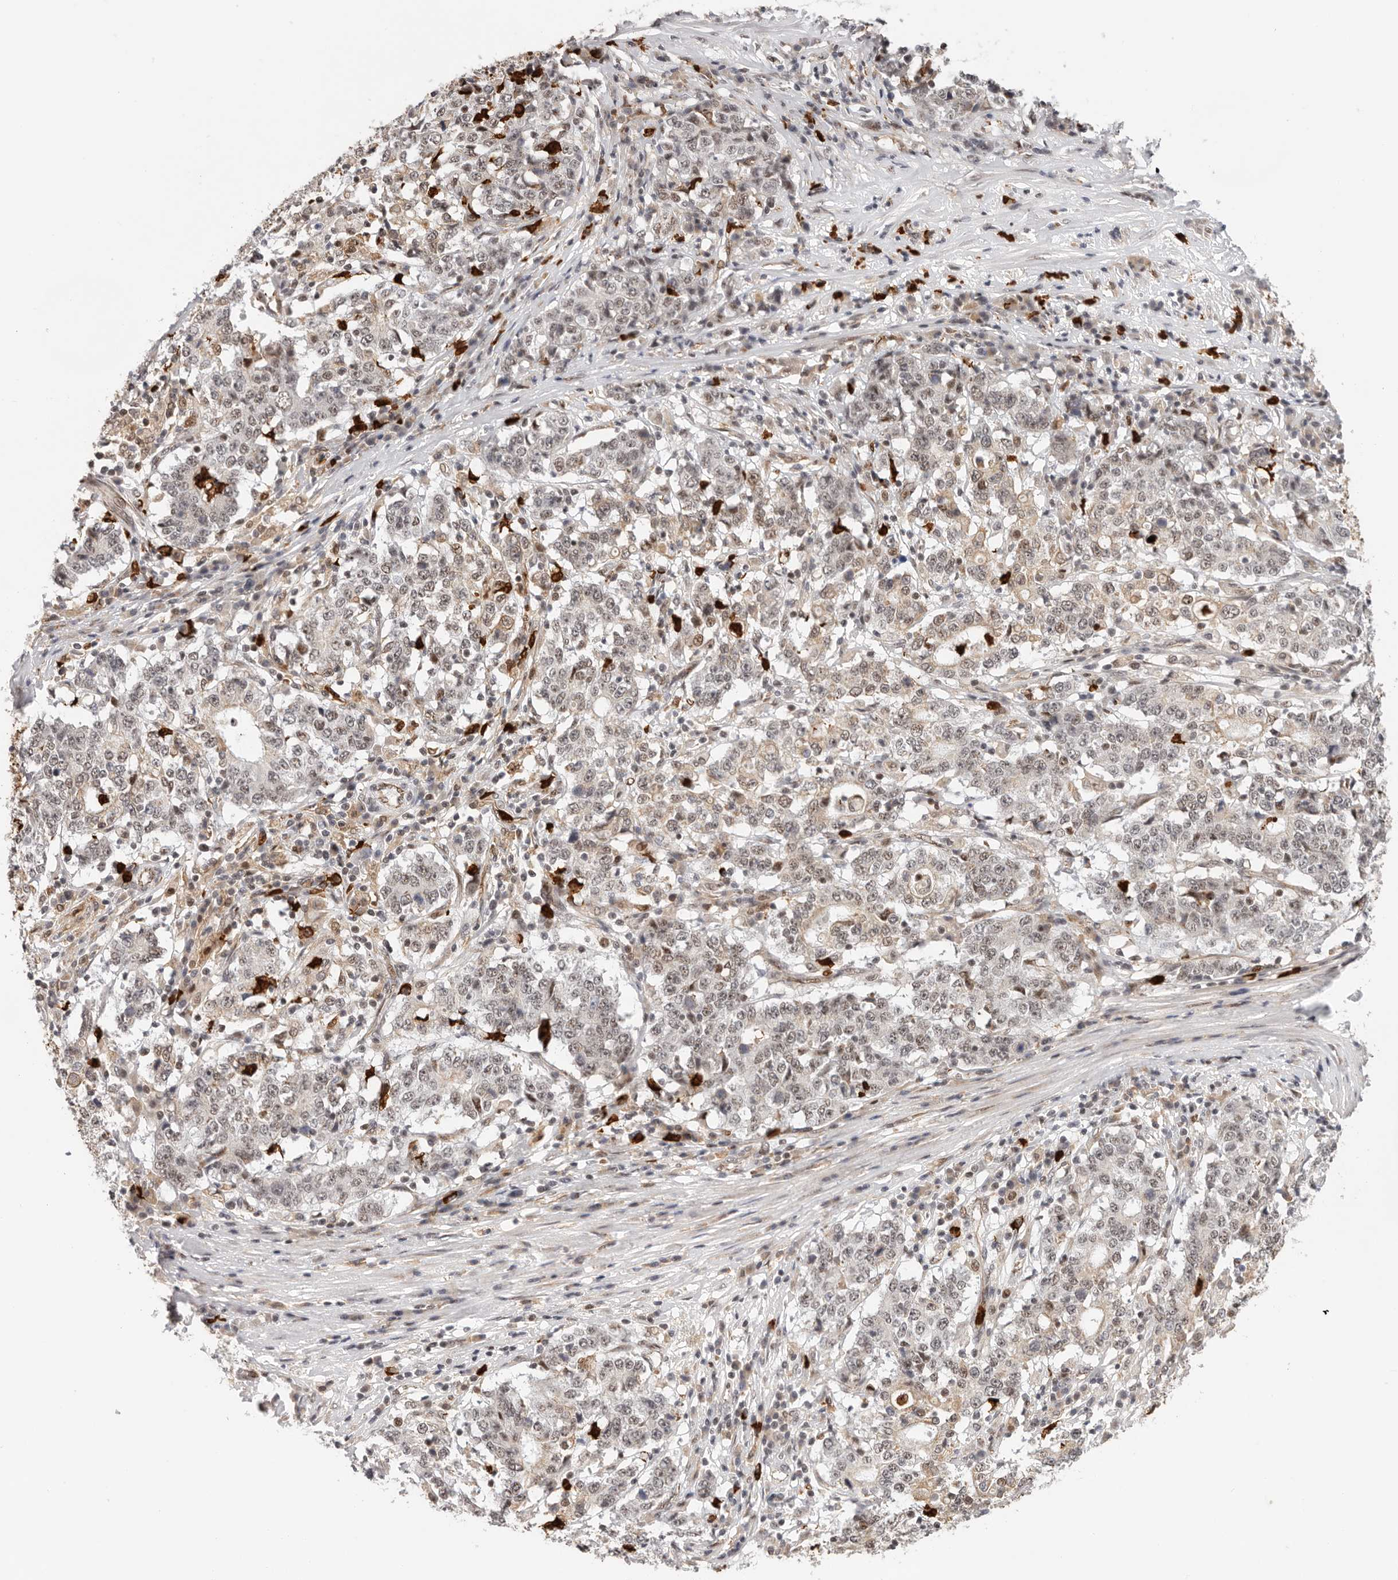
{"staining": {"intensity": "weak", "quantity": ">75%", "location": "nuclear"}, "tissue": "stomach cancer", "cell_type": "Tumor cells", "image_type": "cancer", "snomed": [{"axis": "morphology", "description": "Adenocarcinoma, NOS"}, {"axis": "topography", "description": "Stomach"}], "caption": "Adenocarcinoma (stomach) stained with a protein marker displays weak staining in tumor cells.", "gene": "AFDN", "patient": {"sex": "male", "age": 59}}